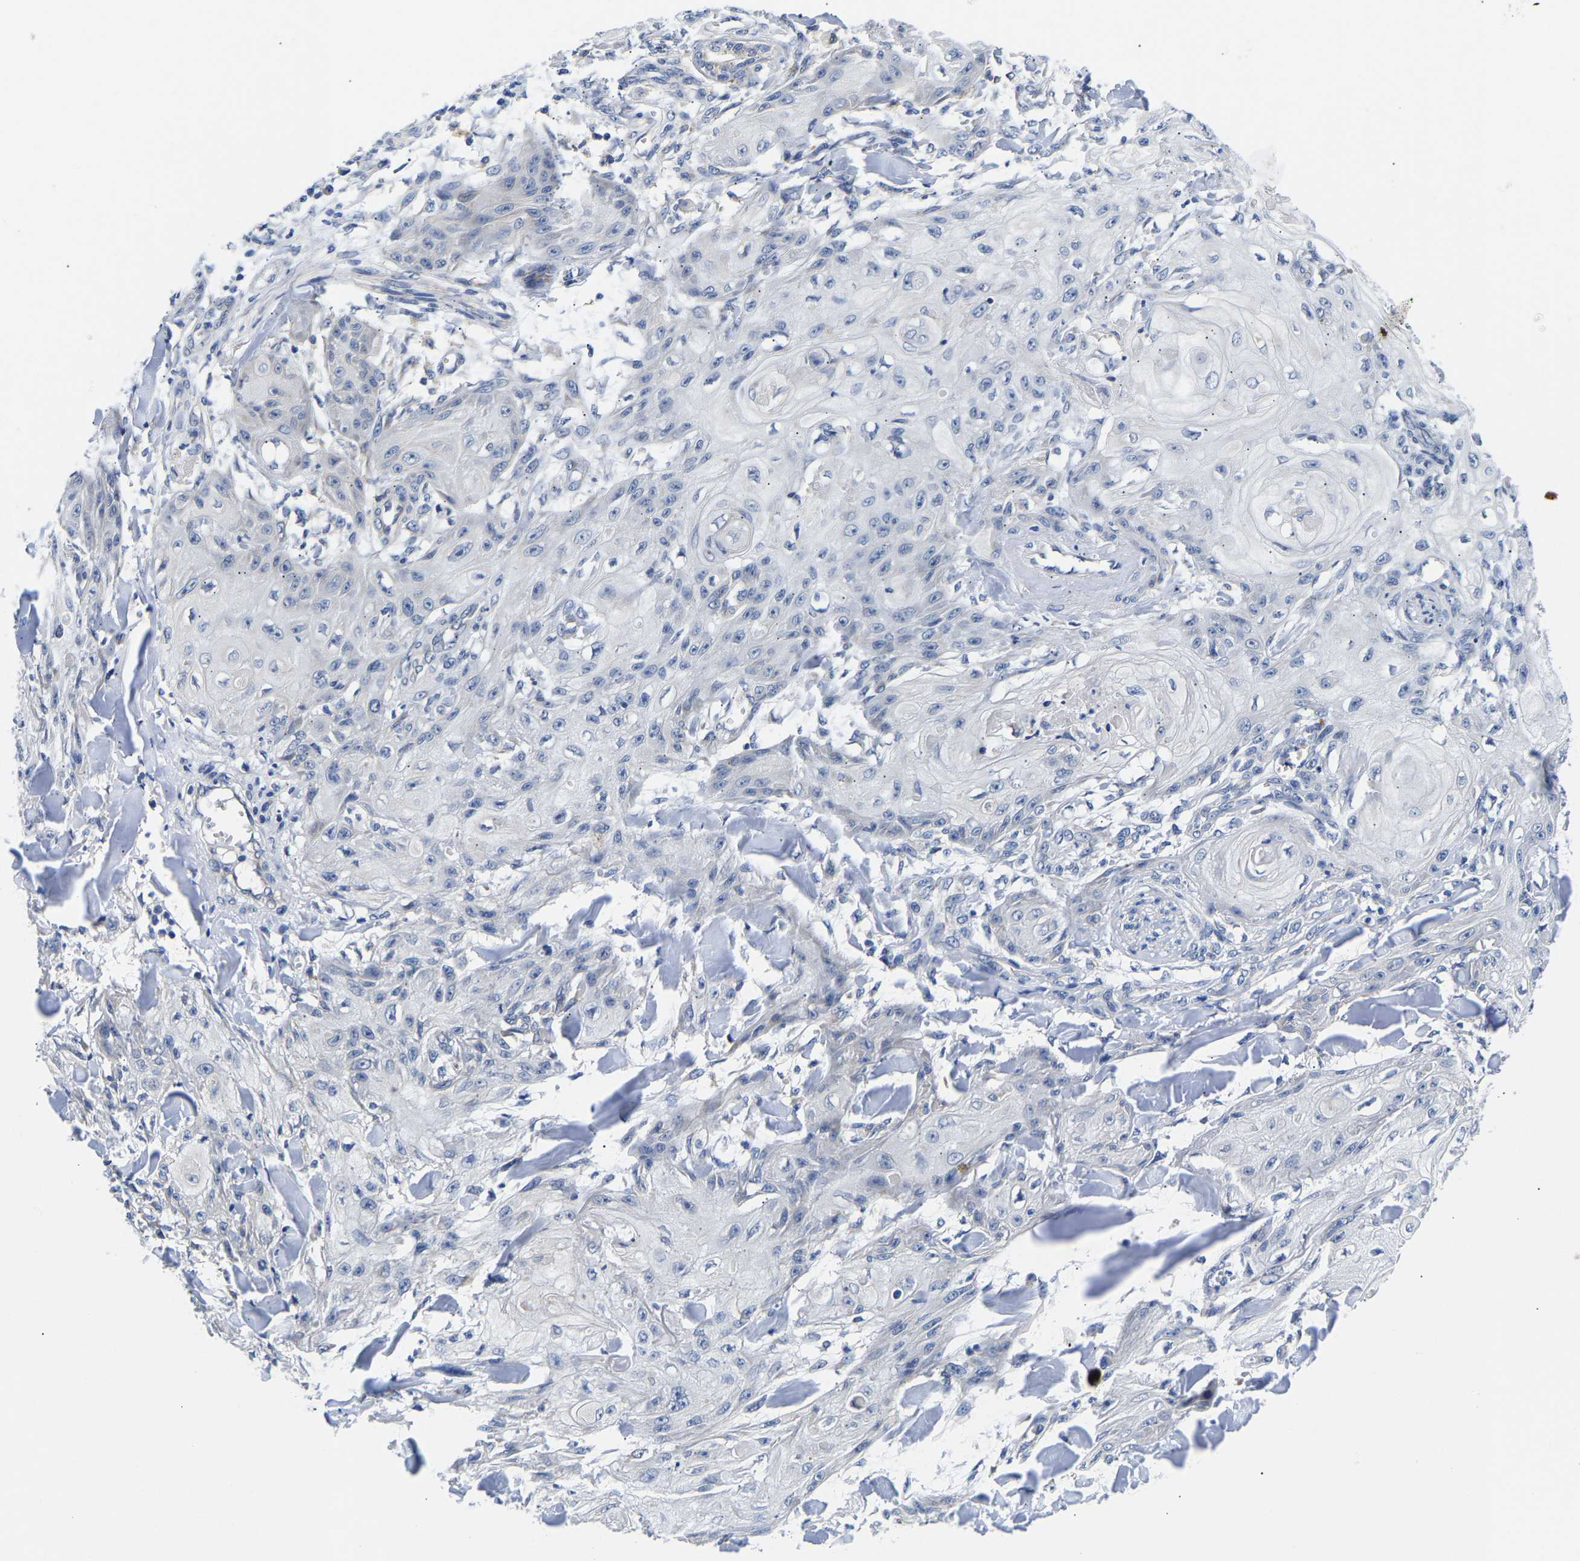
{"staining": {"intensity": "negative", "quantity": "none", "location": "none"}, "tissue": "skin cancer", "cell_type": "Tumor cells", "image_type": "cancer", "snomed": [{"axis": "morphology", "description": "Squamous cell carcinoma, NOS"}, {"axis": "topography", "description": "Skin"}], "caption": "DAB (3,3'-diaminobenzidine) immunohistochemical staining of squamous cell carcinoma (skin) exhibits no significant positivity in tumor cells.", "gene": "RINT1", "patient": {"sex": "male", "age": 74}}